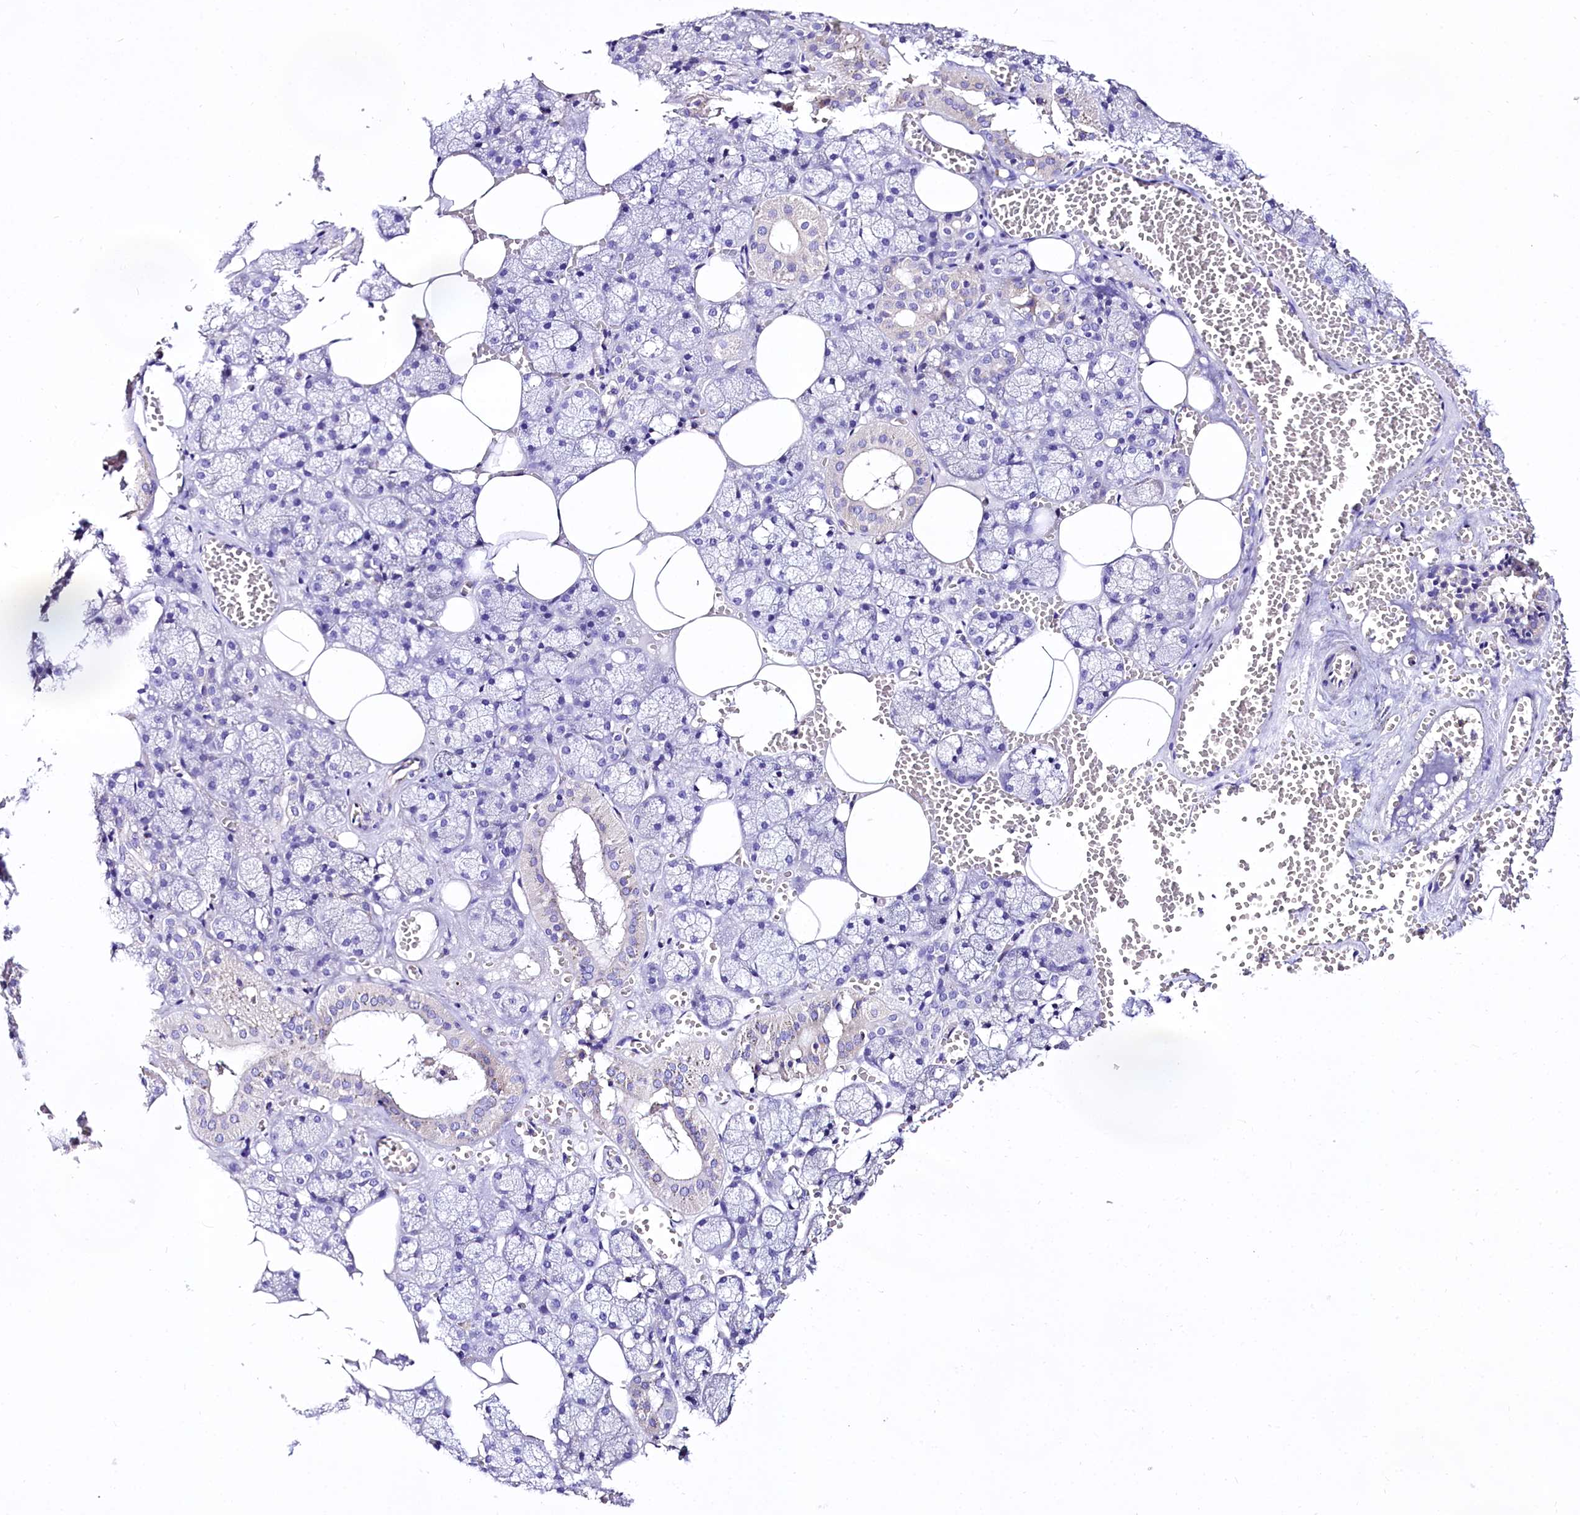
{"staining": {"intensity": "negative", "quantity": "none", "location": "none"}, "tissue": "salivary gland", "cell_type": "Glandular cells", "image_type": "normal", "snomed": [{"axis": "morphology", "description": "Normal tissue, NOS"}, {"axis": "topography", "description": "Salivary gland"}], "caption": "The photomicrograph reveals no significant staining in glandular cells of salivary gland. Nuclei are stained in blue.", "gene": "A2ML1", "patient": {"sex": "male", "age": 62}}